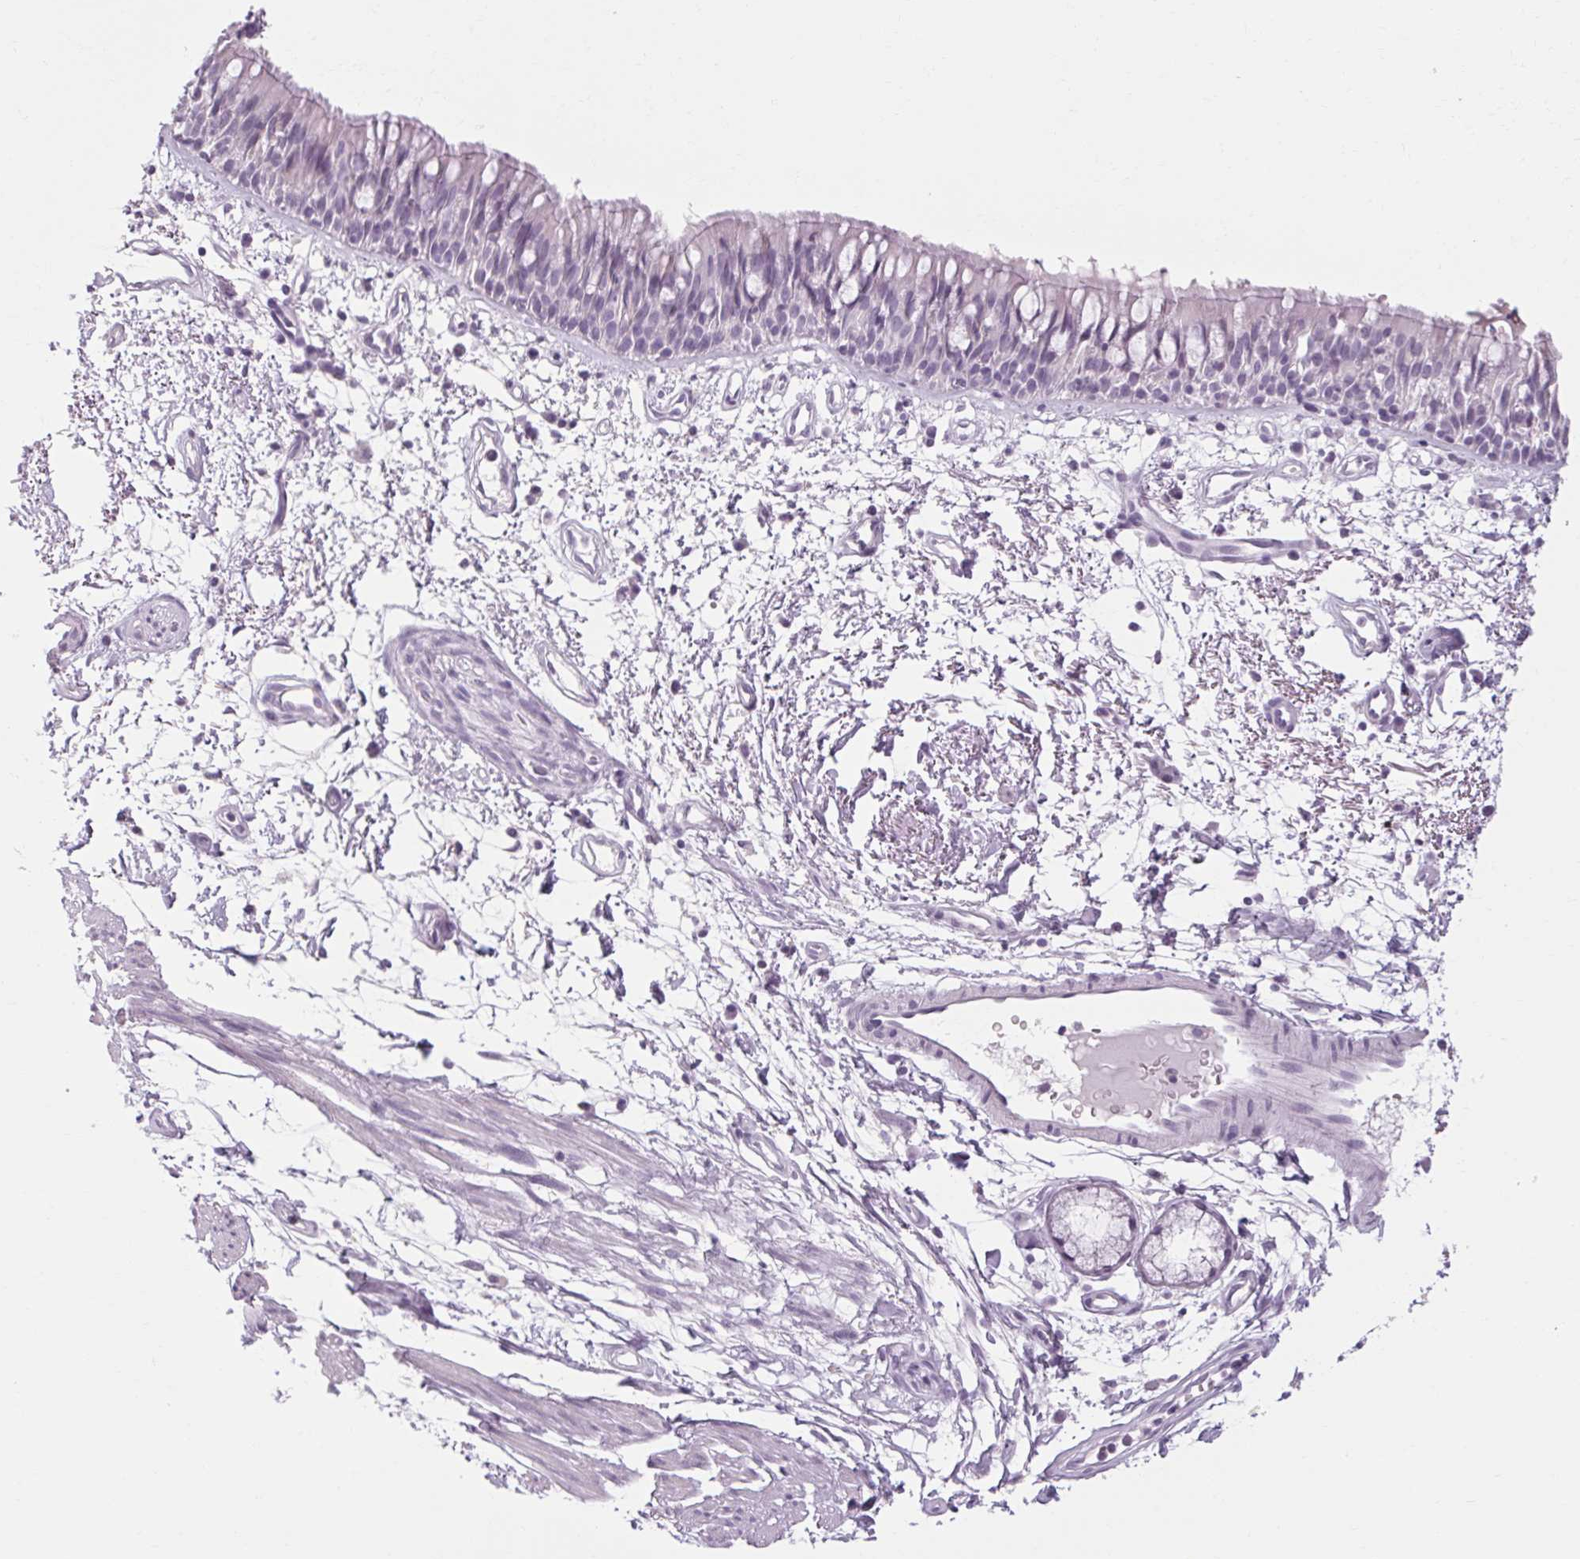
{"staining": {"intensity": "negative", "quantity": "none", "location": "none"}, "tissue": "bronchus", "cell_type": "Respiratory epithelial cells", "image_type": "normal", "snomed": [{"axis": "morphology", "description": "Normal tissue, NOS"}, {"axis": "morphology", "description": "Squamous cell carcinoma, NOS"}, {"axis": "topography", "description": "Cartilage tissue"}, {"axis": "topography", "description": "Bronchus"}, {"axis": "topography", "description": "Lung"}], "caption": "Human bronchus stained for a protein using IHC exhibits no positivity in respiratory epithelial cells.", "gene": "POMC", "patient": {"sex": "male", "age": 66}}